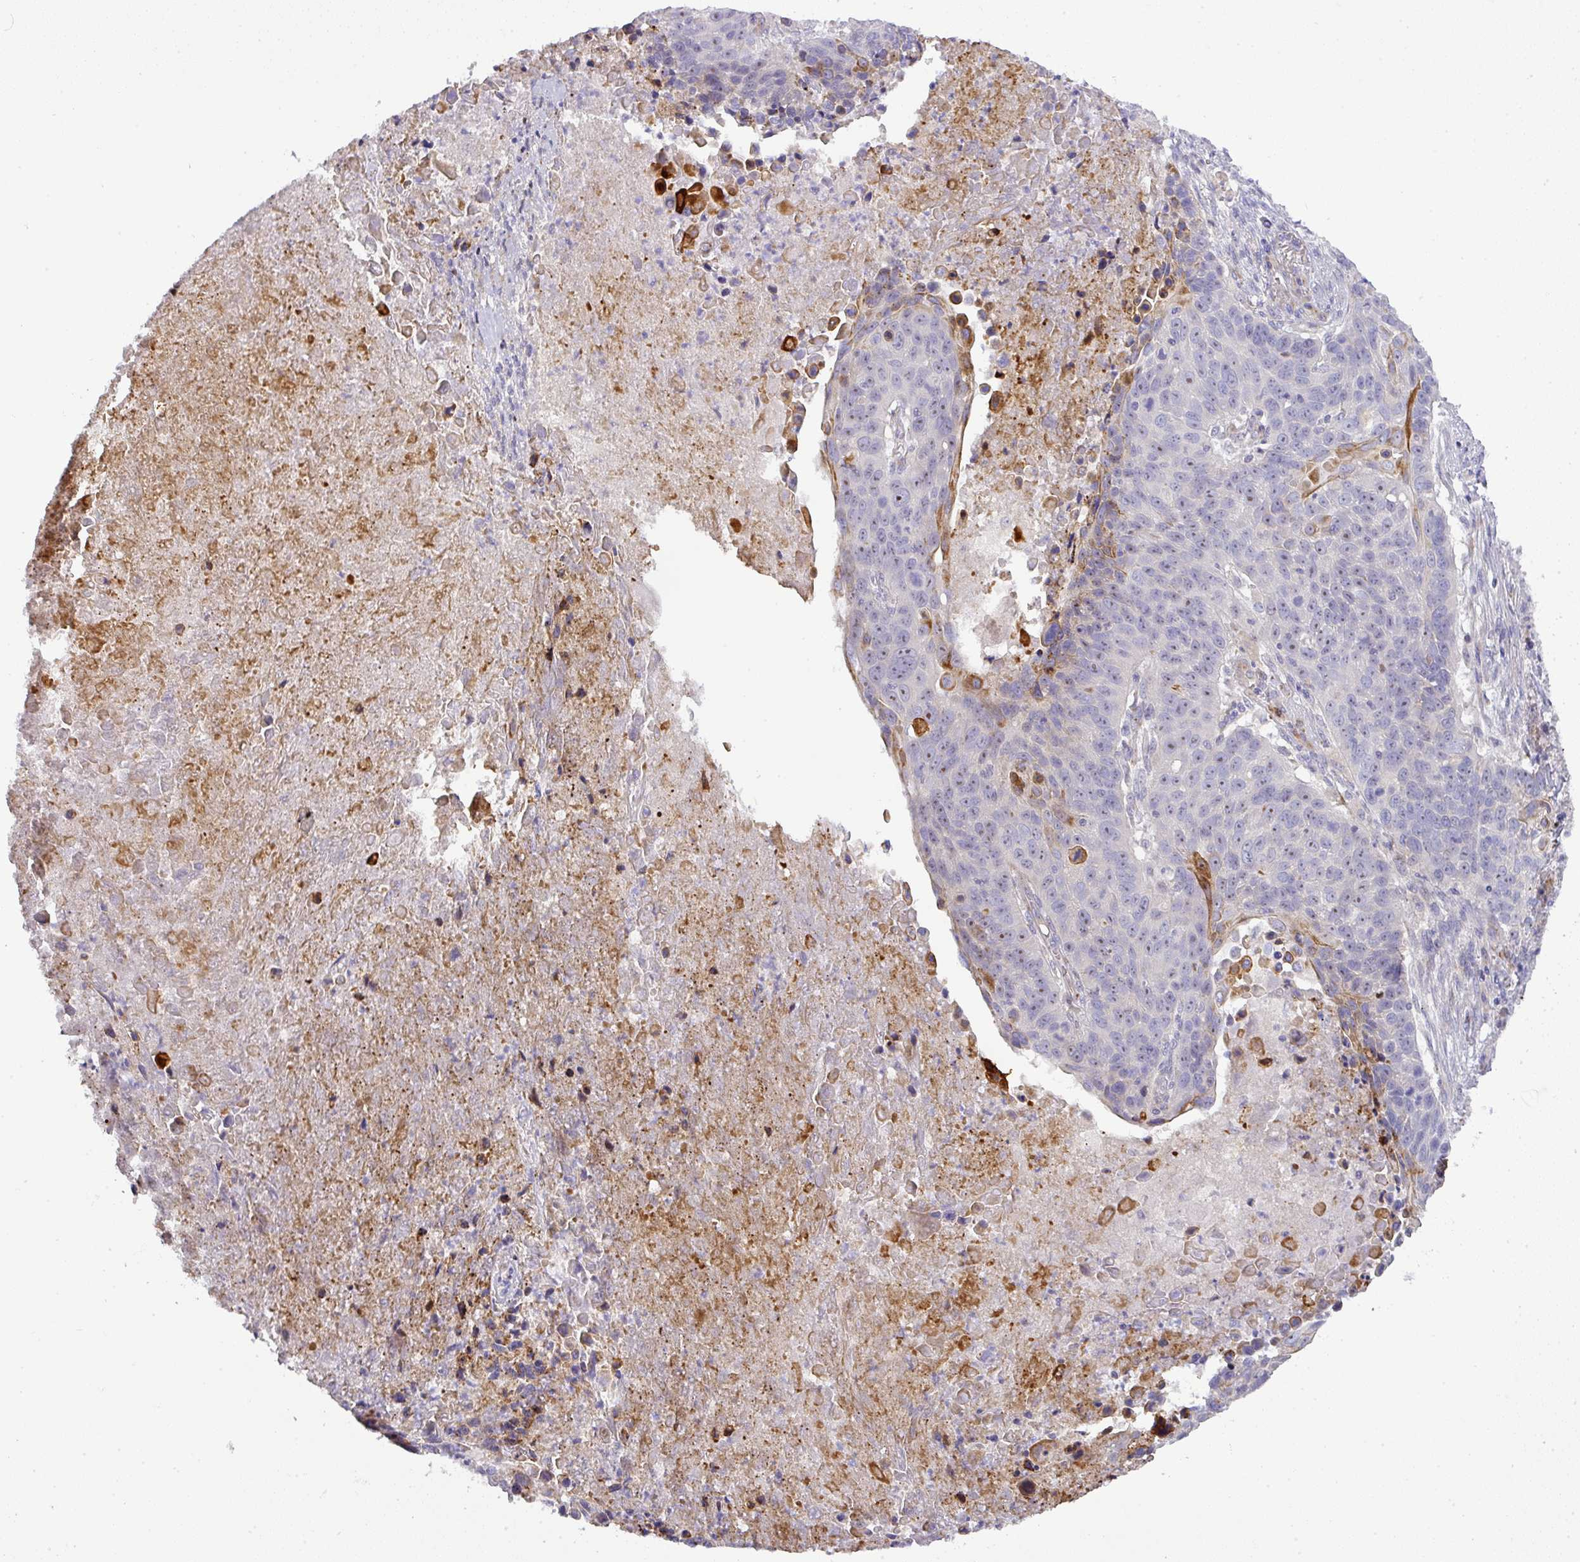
{"staining": {"intensity": "negative", "quantity": "none", "location": "none"}, "tissue": "lung cancer", "cell_type": "Tumor cells", "image_type": "cancer", "snomed": [{"axis": "morphology", "description": "Squamous cell carcinoma, NOS"}, {"axis": "topography", "description": "Lung"}], "caption": "Immunohistochemistry micrograph of neoplastic tissue: squamous cell carcinoma (lung) stained with DAB (3,3'-diaminobenzidine) displays no significant protein staining in tumor cells. (DAB immunohistochemistry (IHC) with hematoxylin counter stain).", "gene": "ATP6V1F", "patient": {"sex": "male", "age": 78}}